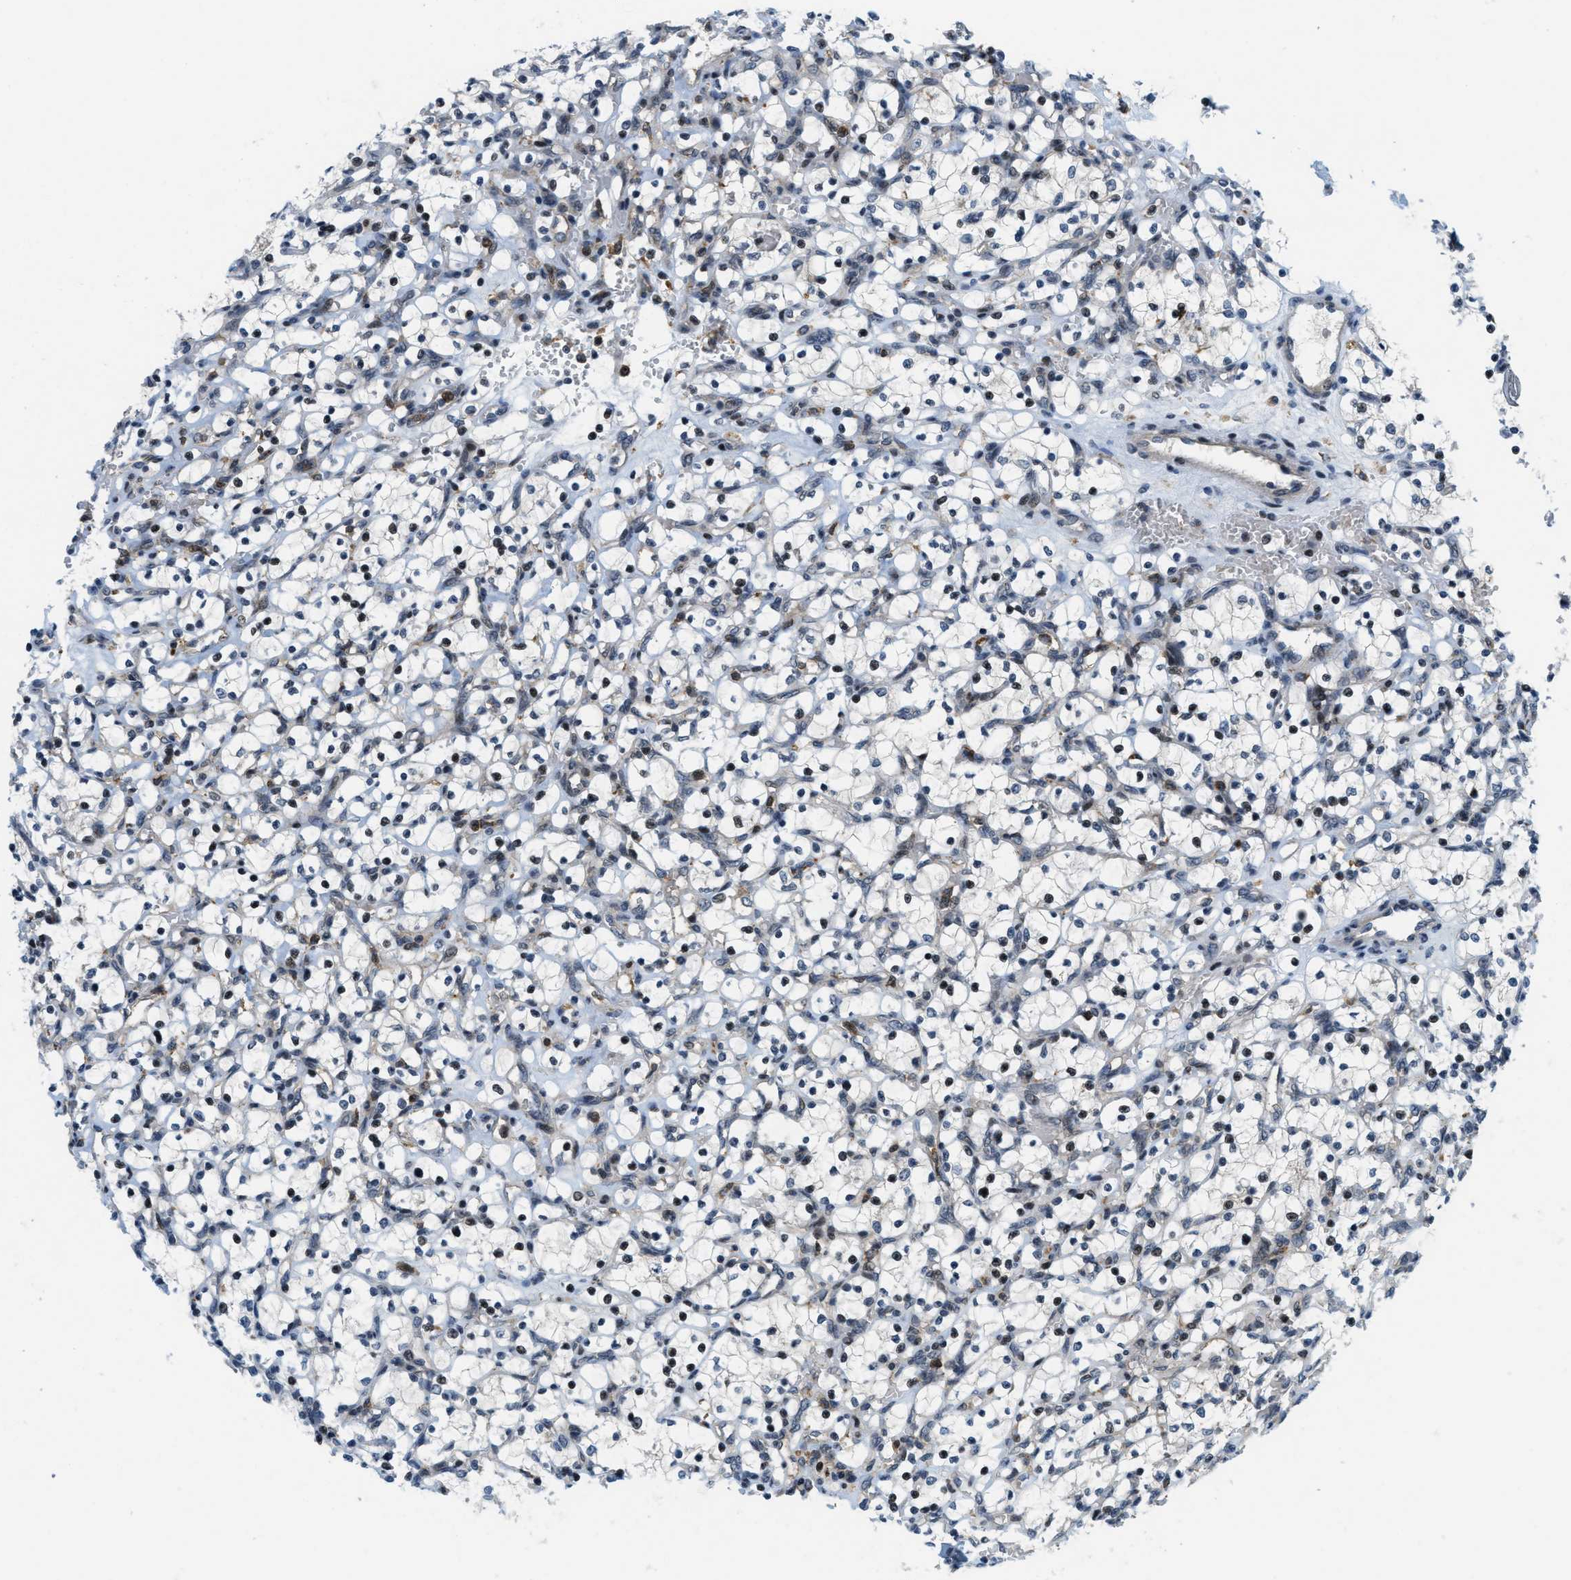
{"staining": {"intensity": "strong", "quantity": "25%-75%", "location": "nuclear"}, "tissue": "renal cancer", "cell_type": "Tumor cells", "image_type": "cancer", "snomed": [{"axis": "morphology", "description": "Adenocarcinoma, NOS"}, {"axis": "topography", "description": "Kidney"}], "caption": "Protein staining of renal adenocarcinoma tissue demonstrates strong nuclear staining in approximately 25%-75% of tumor cells.", "gene": "ING1", "patient": {"sex": "female", "age": 69}}